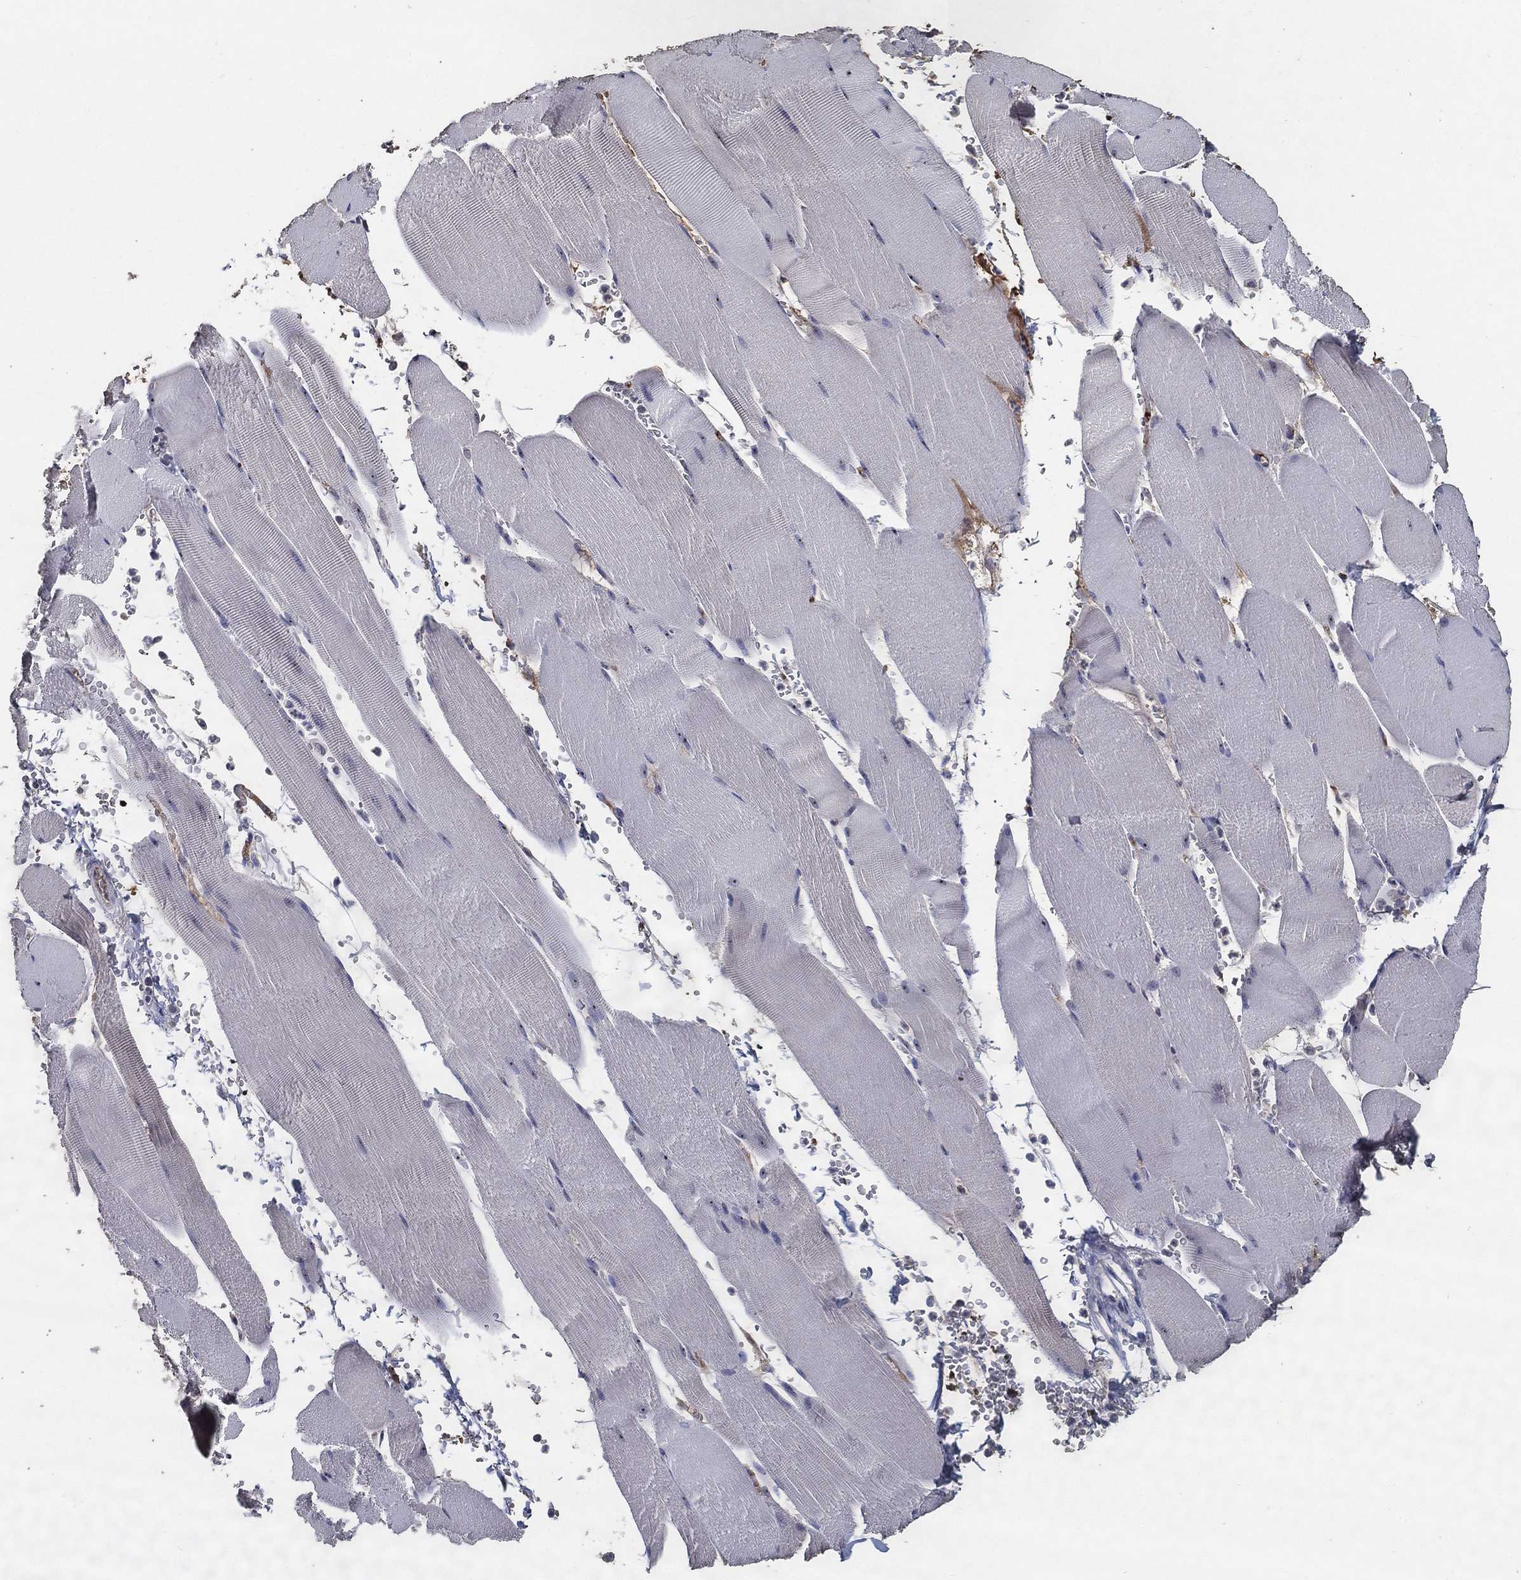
{"staining": {"intensity": "negative", "quantity": "none", "location": "none"}, "tissue": "skeletal muscle", "cell_type": "Myocytes", "image_type": "normal", "snomed": [{"axis": "morphology", "description": "Normal tissue, NOS"}, {"axis": "topography", "description": "Skeletal muscle"}], "caption": "IHC micrograph of unremarkable skeletal muscle stained for a protein (brown), which demonstrates no staining in myocytes.", "gene": "EFNA1", "patient": {"sex": "male", "age": 56}}